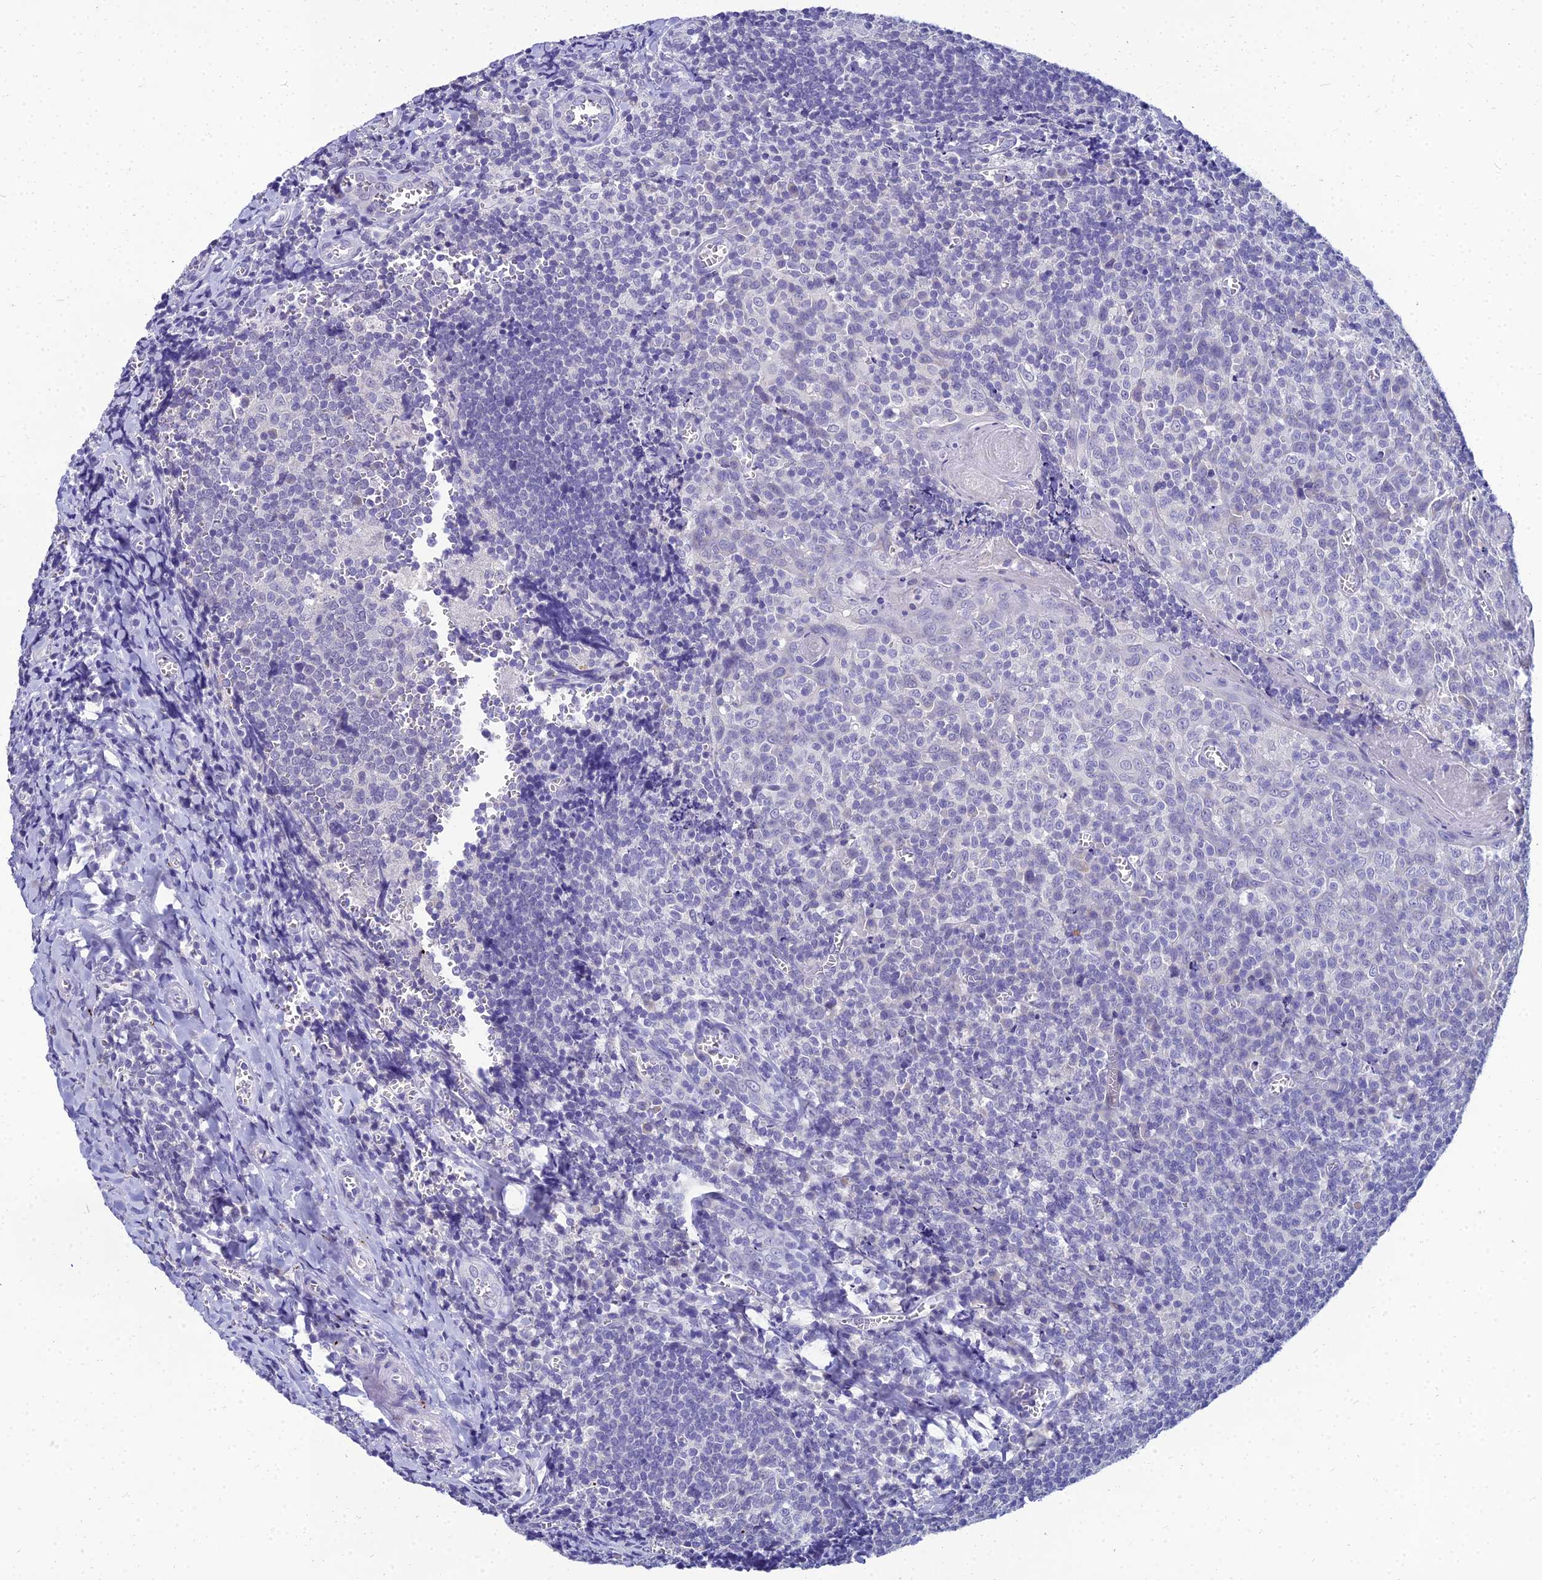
{"staining": {"intensity": "negative", "quantity": "none", "location": "none"}, "tissue": "tonsil", "cell_type": "Germinal center cells", "image_type": "normal", "snomed": [{"axis": "morphology", "description": "Normal tissue, NOS"}, {"axis": "topography", "description": "Tonsil"}], "caption": "Germinal center cells show no significant expression in unremarkable tonsil. (Immunohistochemistry (ihc), brightfield microscopy, high magnification).", "gene": "NPY", "patient": {"sex": "male", "age": 27}}